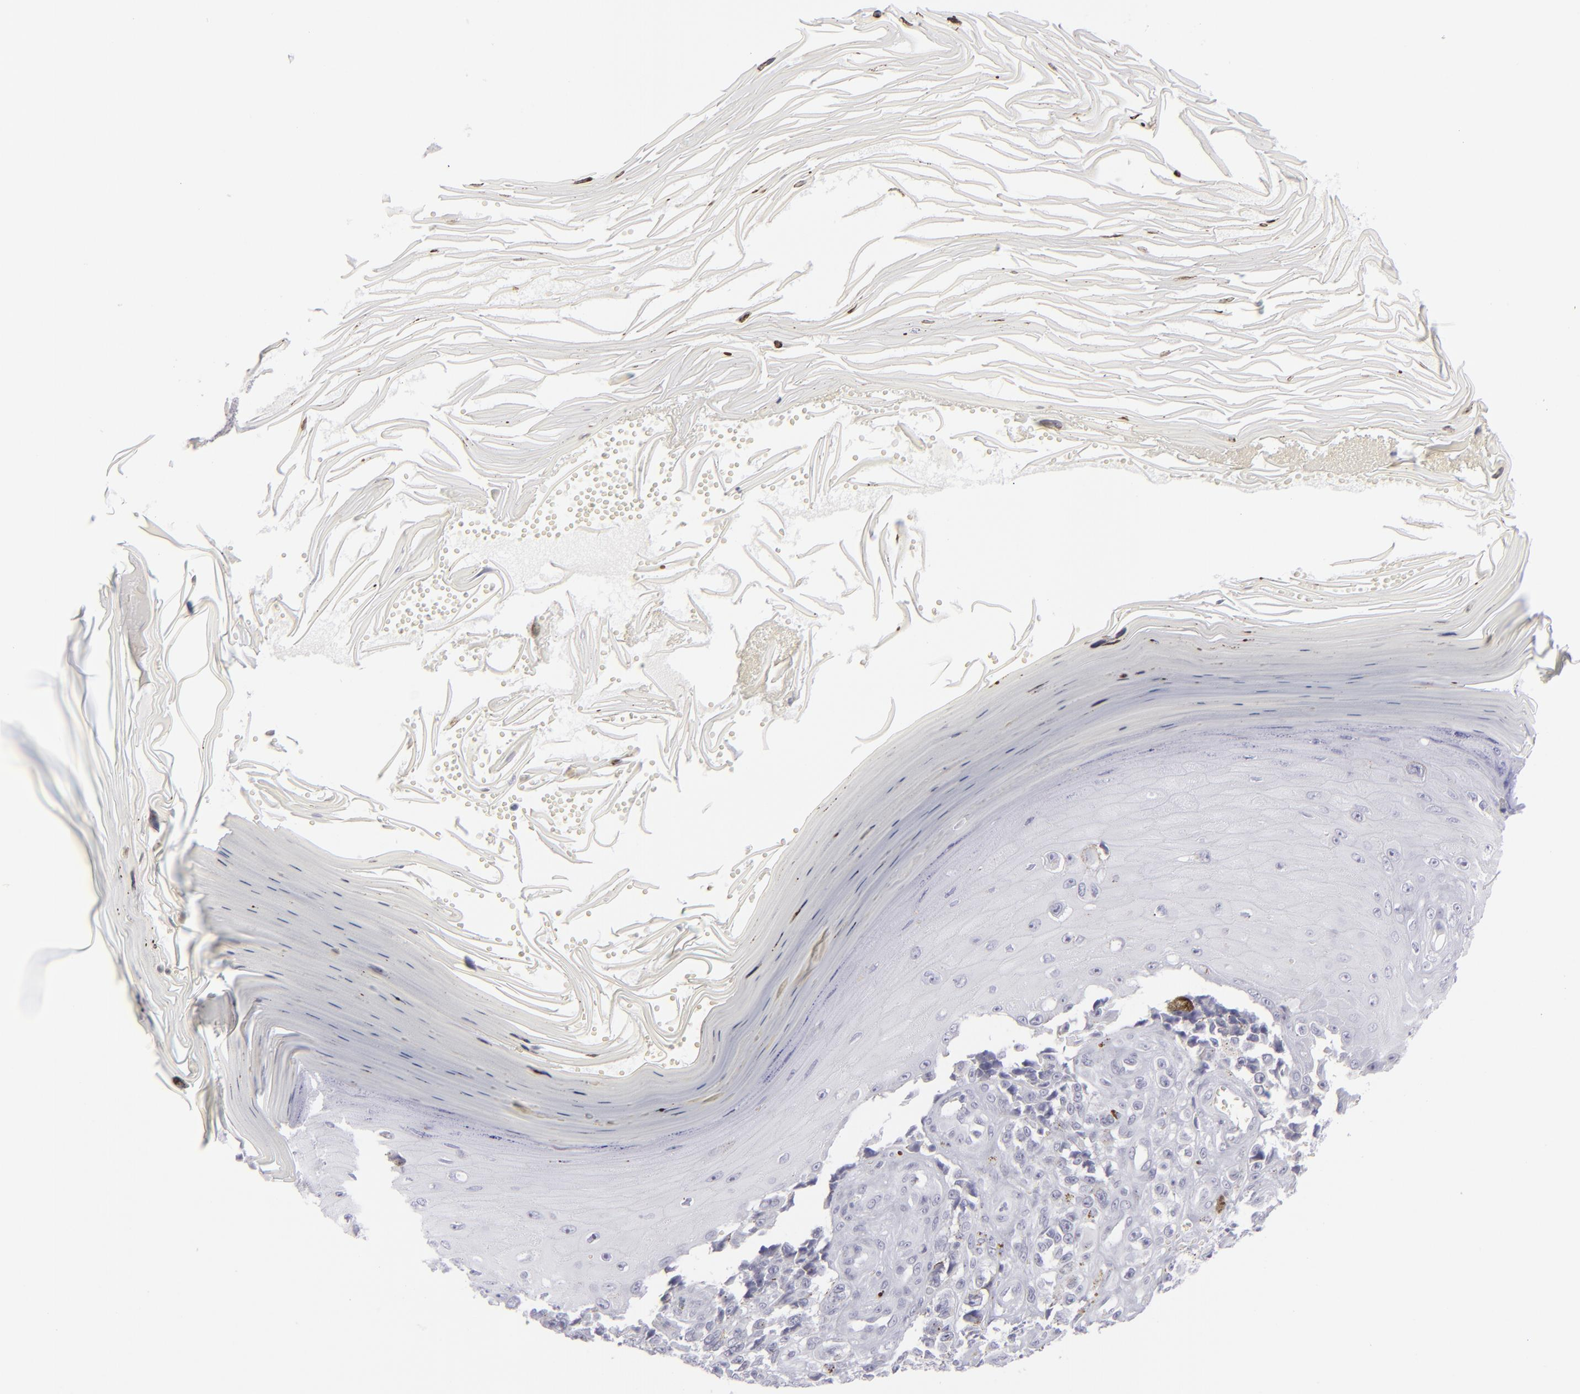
{"staining": {"intensity": "negative", "quantity": "none", "location": "none"}, "tissue": "melanoma", "cell_type": "Tumor cells", "image_type": "cancer", "snomed": [{"axis": "morphology", "description": "Malignant melanoma, NOS"}, {"axis": "topography", "description": "Skin"}], "caption": "Protein analysis of malignant melanoma demonstrates no significant staining in tumor cells.", "gene": "CD7", "patient": {"sex": "female", "age": 82}}